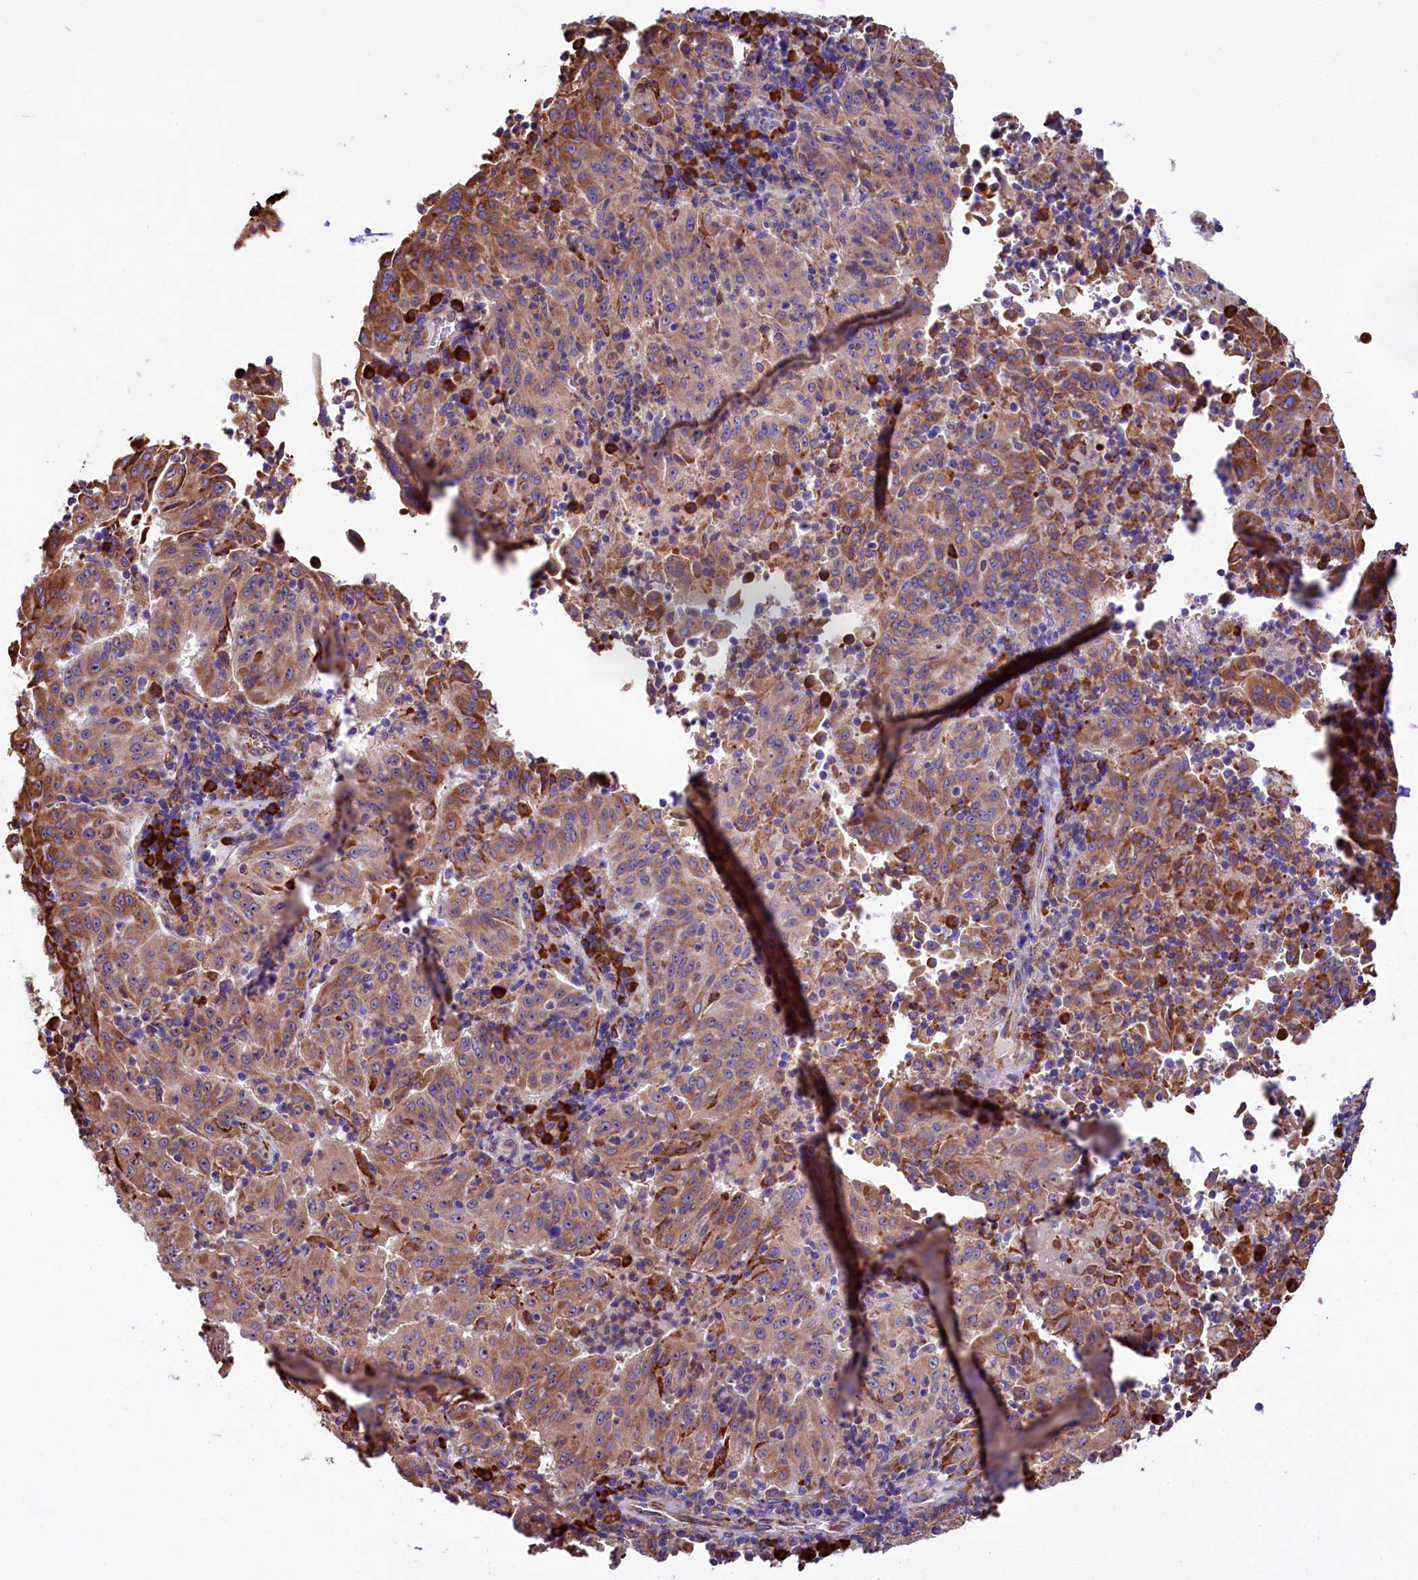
{"staining": {"intensity": "moderate", "quantity": ">75%", "location": "cytoplasmic/membranous"}, "tissue": "pancreatic cancer", "cell_type": "Tumor cells", "image_type": "cancer", "snomed": [{"axis": "morphology", "description": "Adenocarcinoma, NOS"}, {"axis": "topography", "description": "Pancreas"}], "caption": "Protein expression analysis of pancreatic adenocarcinoma displays moderate cytoplasmic/membranous staining in approximately >75% of tumor cells.", "gene": "CAPS2", "patient": {"sex": "male", "age": 51}}